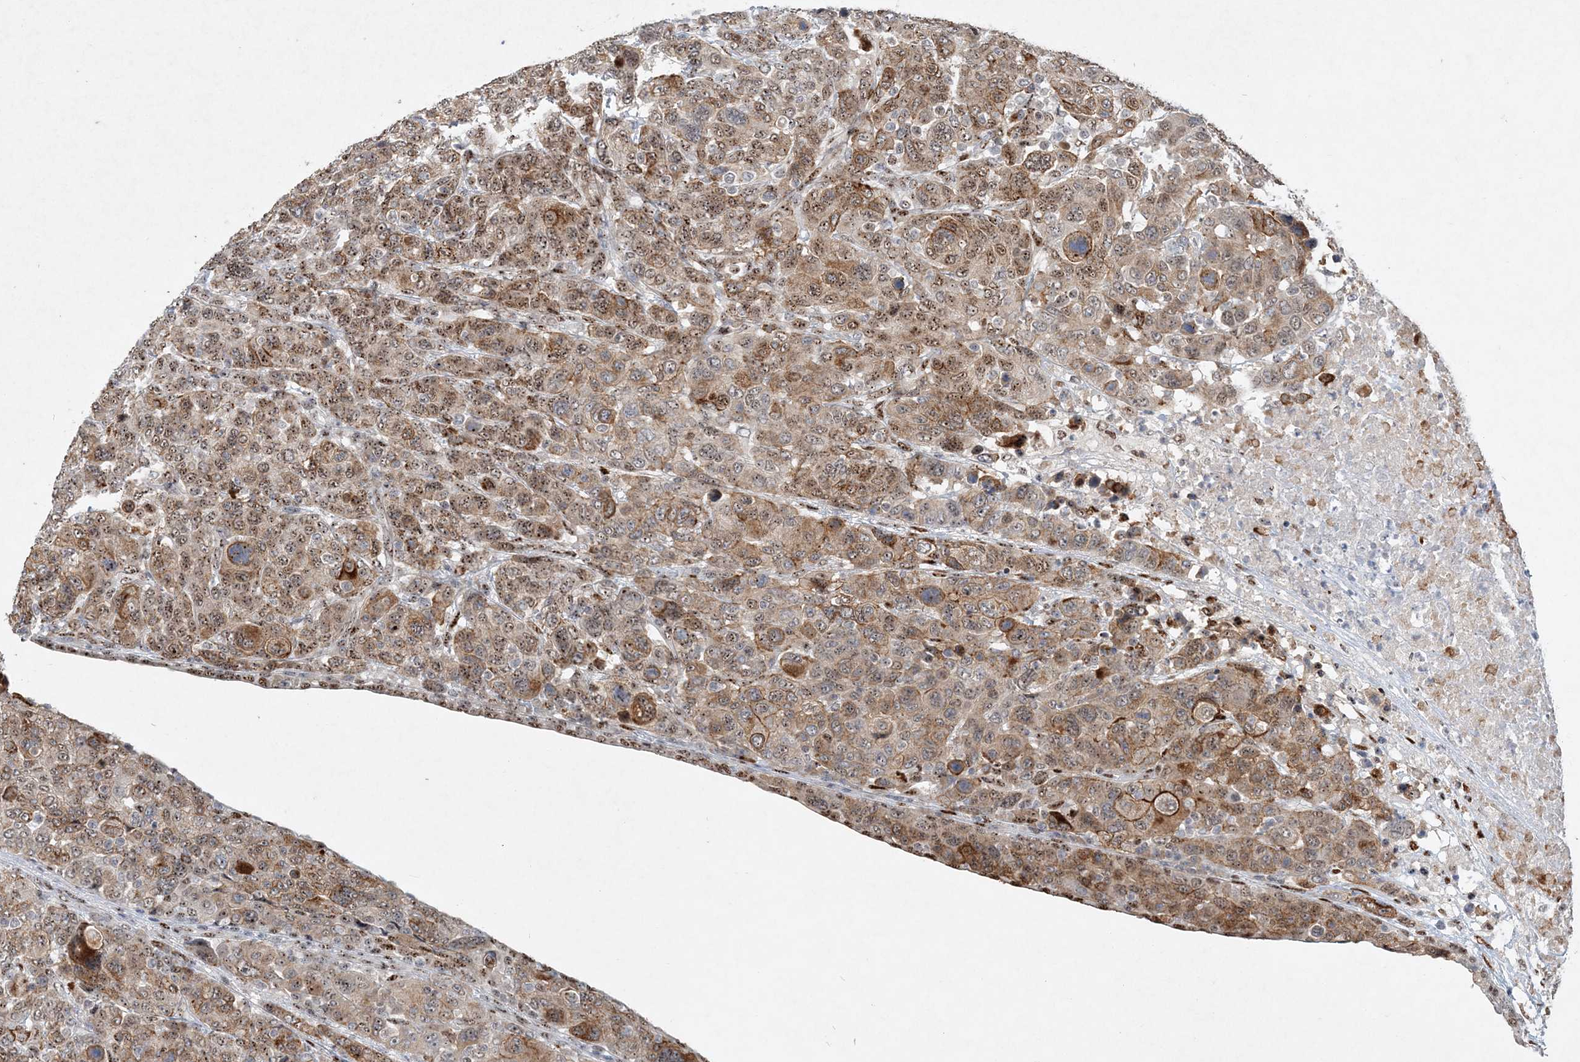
{"staining": {"intensity": "moderate", "quantity": ">75%", "location": "cytoplasmic/membranous,nuclear"}, "tissue": "breast cancer", "cell_type": "Tumor cells", "image_type": "cancer", "snomed": [{"axis": "morphology", "description": "Duct carcinoma"}, {"axis": "topography", "description": "Breast"}], "caption": "Protein expression analysis of breast infiltrating ductal carcinoma exhibits moderate cytoplasmic/membranous and nuclear staining in about >75% of tumor cells.", "gene": "GIN1", "patient": {"sex": "female", "age": 37}}